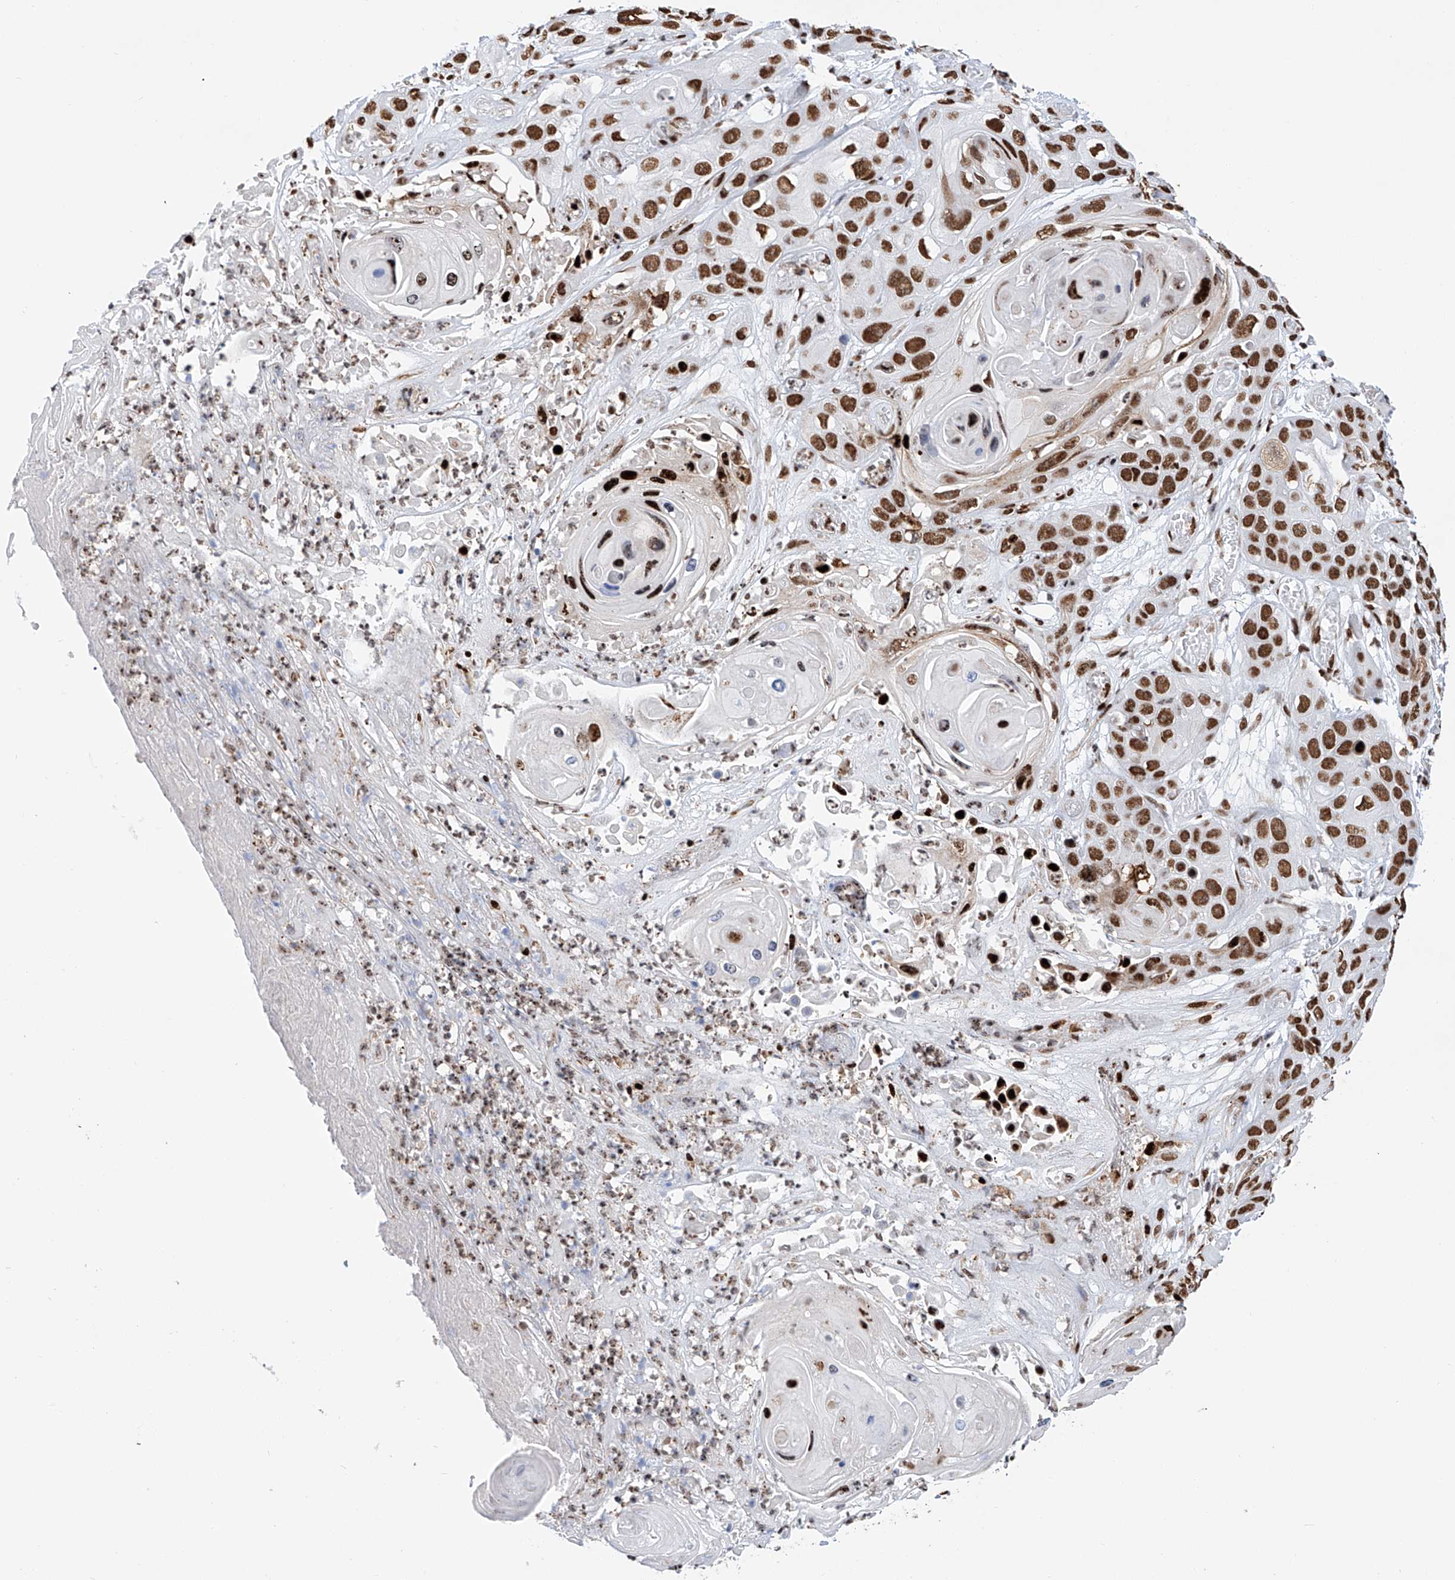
{"staining": {"intensity": "strong", "quantity": ">75%", "location": "nuclear"}, "tissue": "skin cancer", "cell_type": "Tumor cells", "image_type": "cancer", "snomed": [{"axis": "morphology", "description": "Squamous cell carcinoma, NOS"}, {"axis": "topography", "description": "Skin"}], "caption": "Brown immunohistochemical staining in human skin cancer (squamous cell carcinoma) demonstrates strong nuclear staining in about >75% of tumor cells. (IHC, brightfield microscopy, high magnification).", "gene": "SRSF6", "patient": {"sex": "male", "age": 55}}